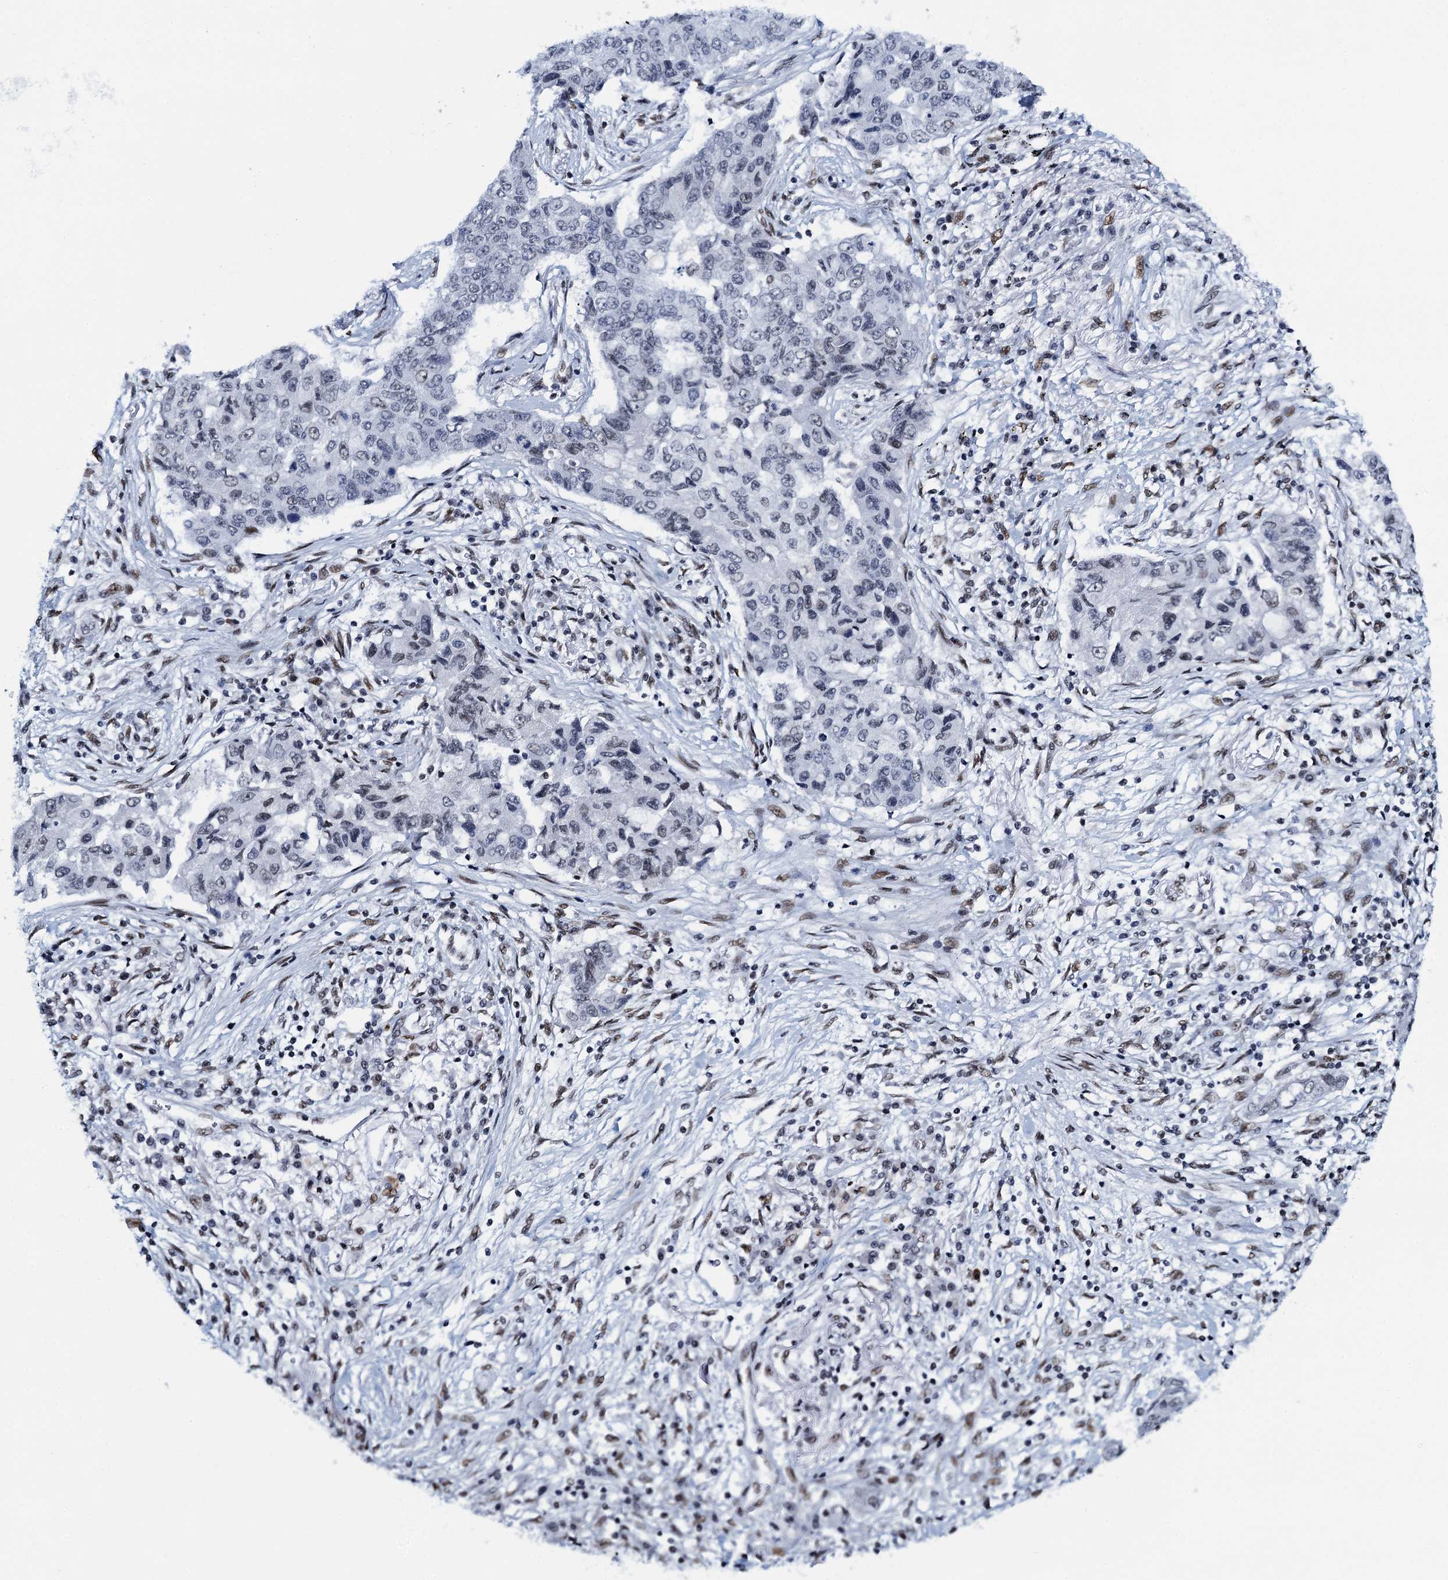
{"staining": {"intensity": "negative", "quantity": "none", "location": "none"}, "tissue": "lung cancer", "cell_type": "Tumor cells", "image_type": "cancer", "snomed": [{"axis": "morphology", "description": "Squamous cell carcinoma, NOS"}, {"axis": "topography", "description": "Lung"}], "caption": "Immunohistochemical staining of squamous cell carcinoma (lung) exhibits no significant staining in tumor cells.", "gene": "HNRNPUL2", "patient": {"sex": "male", "age": 74}}